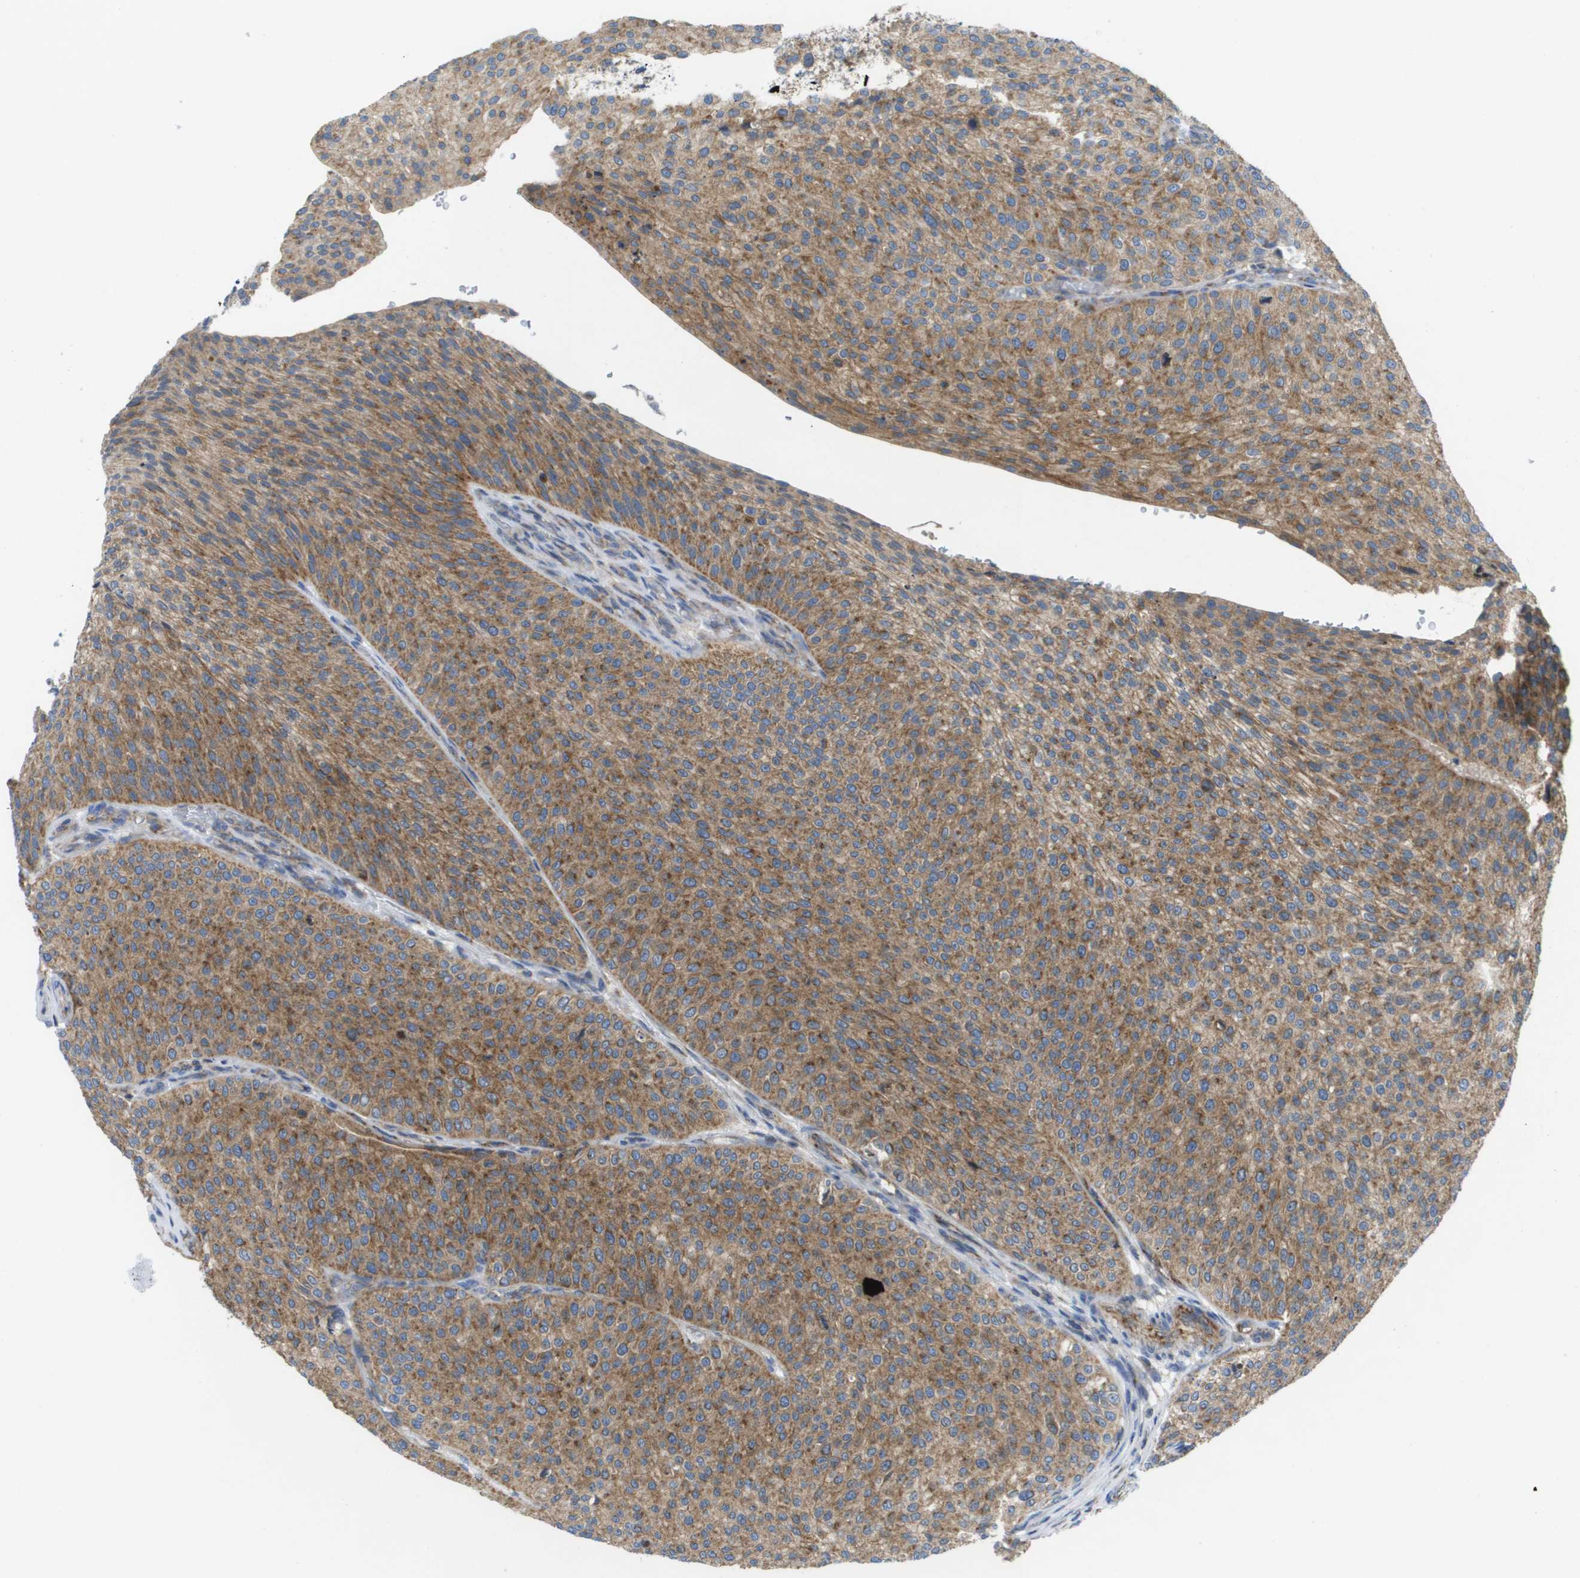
{"staining": {"intensity": "moderate", "quantity": ">75%", "location": "cytoplasmic/membranous"}, "tissue": "urothelial cancer", "cell_type": "Tumor cells", "image_type": "cancer", "snomed": [{"axis": "morphology", "description": "Urothelial carcinoma, Low grade"}, {"axis": "topography", "description": "Smooth muscle"}, {"axis": "topography", "description": "Urinary bladder"}], "caption": "Urothelial cancer stained with a brown dye reveals moderate cytoplasmic/membranous positive expression in about >75% of tumor cells.", "gene": "FIS1", "patient": {"sex": "male", "age": 60}}